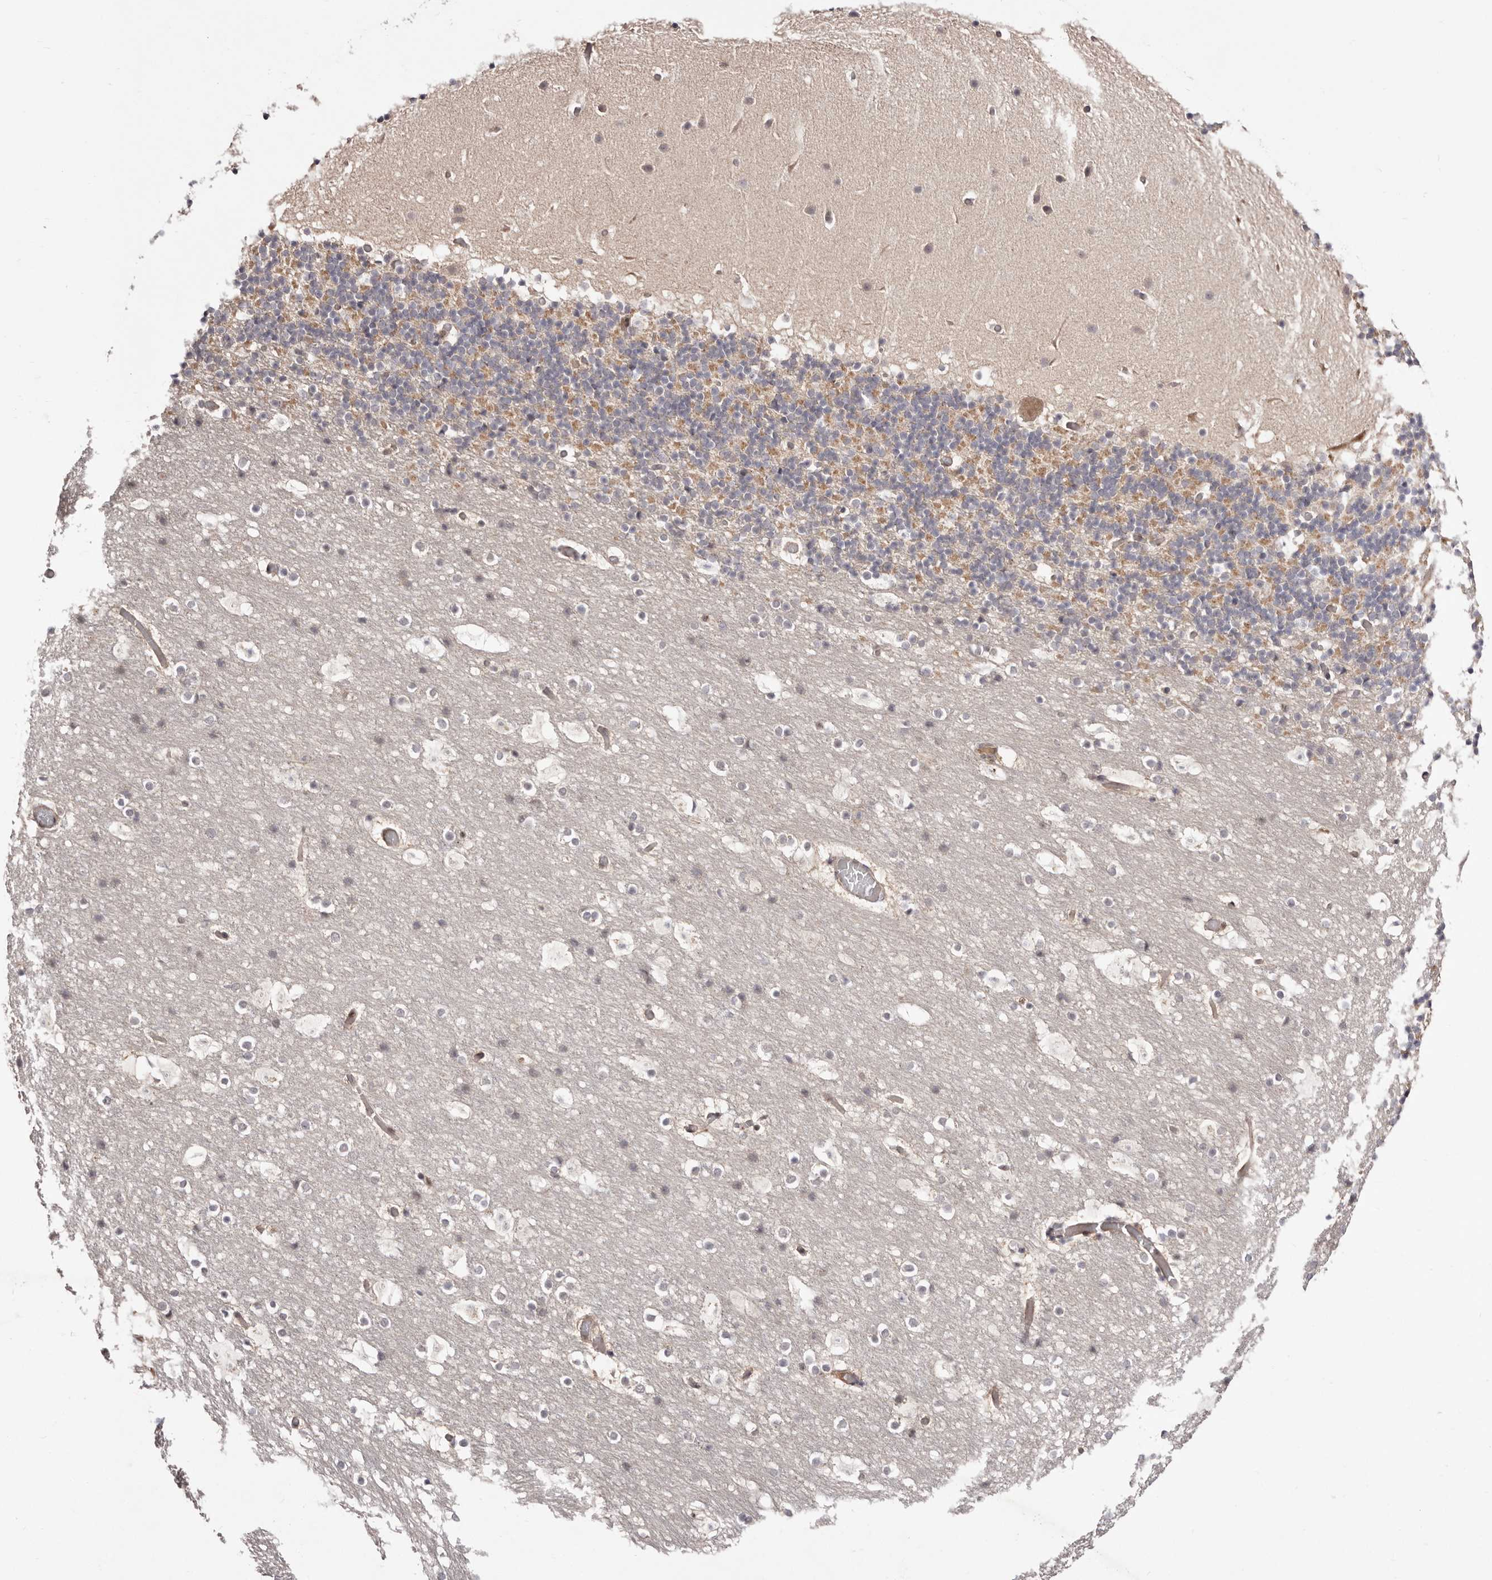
{"staining": {"intensity": "negative", "quantity": "none", "location": "none"}, "tissue": "cerebellum", "cell_type": "Cells in granular layer", "image_type": "normal", "snomed": [{"axis": "morphology", "description": "Normal tissue, NOS"}, {"axis": "topography", "description": "Cerebellum"}], "caption": "High magnification brightfield microscopy of benign cerebellum stained with DAB (brown) and counterstained with hematoxylin (blue): cells in granular layer show no significant expression.", "gene": "EGR3", "patient": {"sex": "male", "age": 57}}